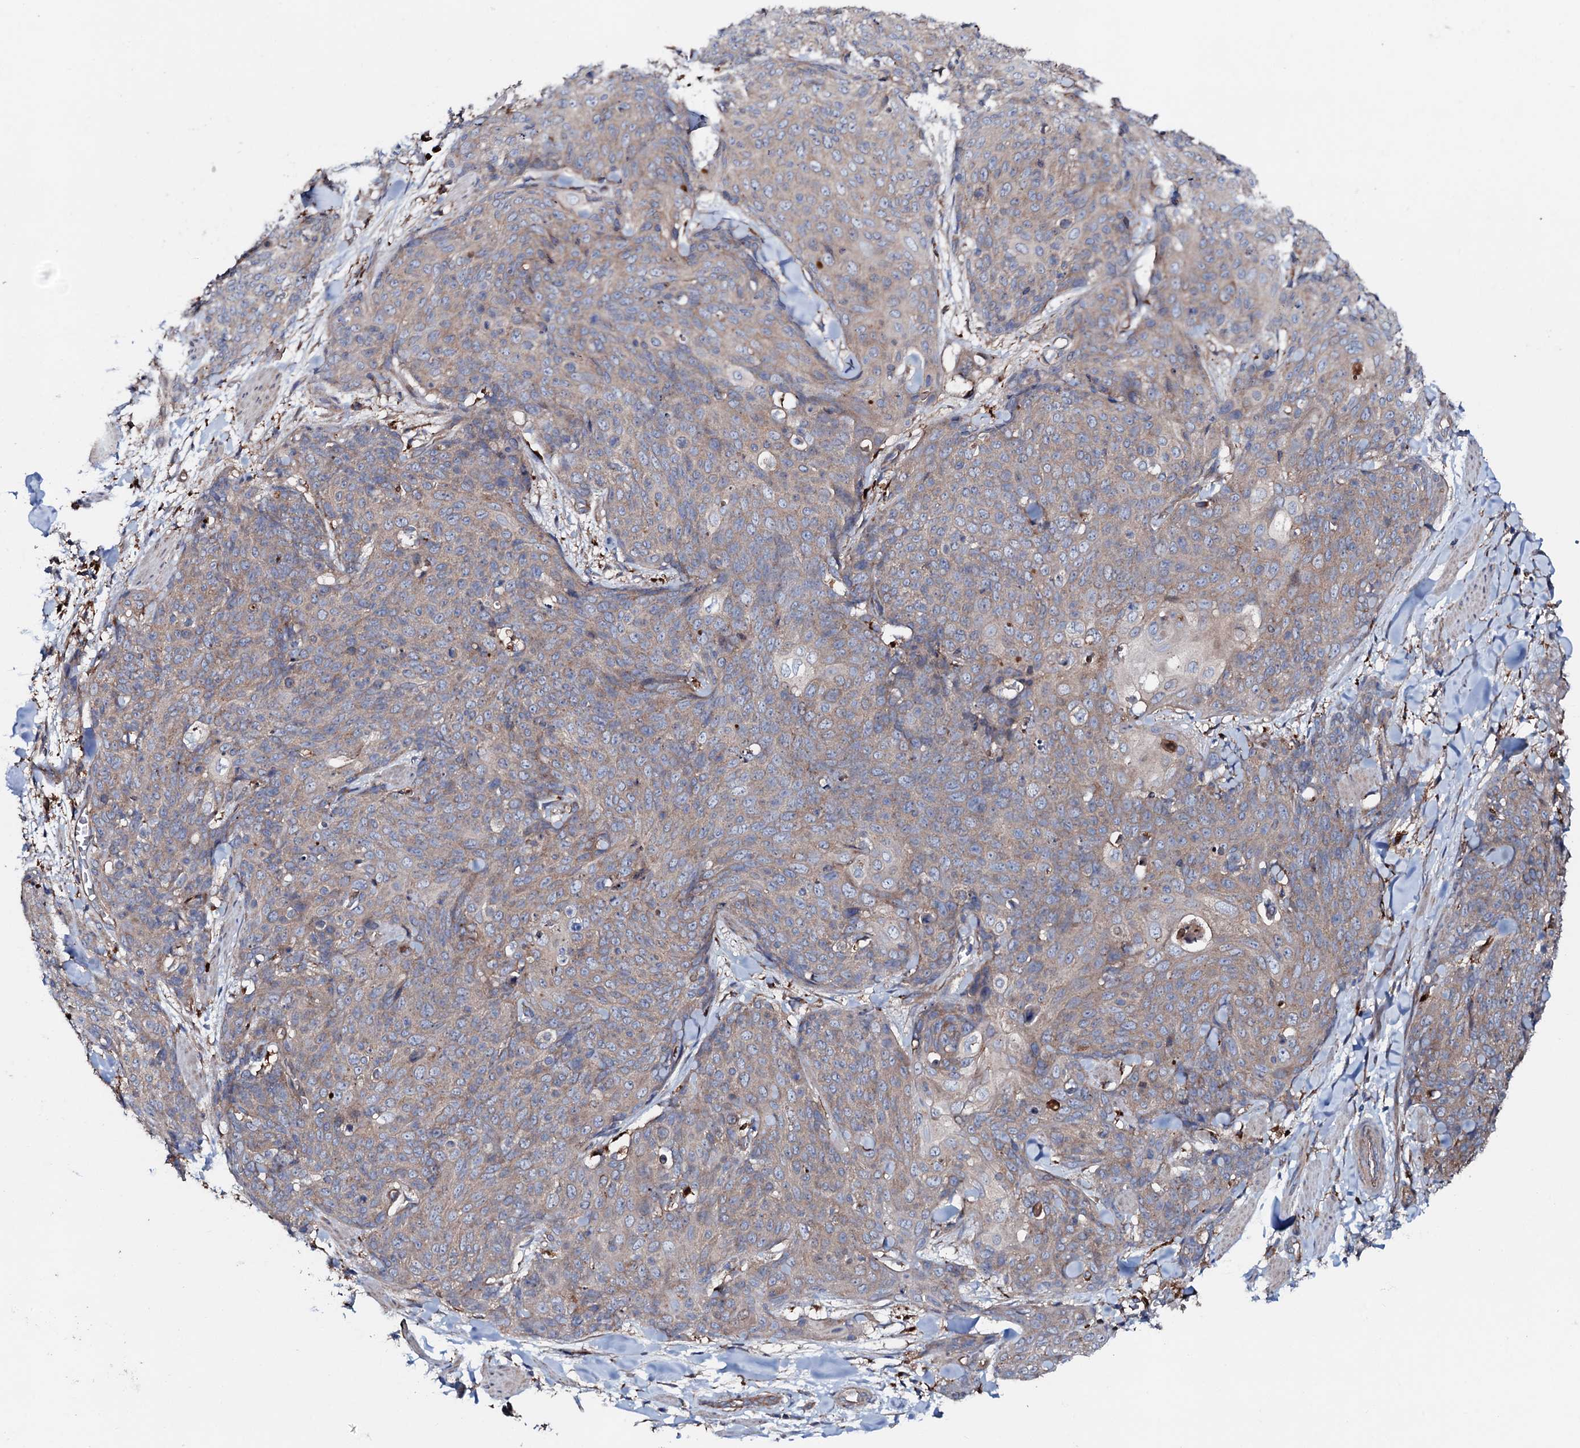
{"staining": {"intensity": "weak", "quantity": "25%-75%", "location": "cytoplasmic/membranous"}, "tissue": "skin cancer", "cell_type": "Tumor cells", "image_type": "cancer", "snomed": [{"axis": "morphology", "description": "Squamous cell carcinoma, NOS"}, {"axis": "topography", "description": "Skin"}, {"axis": "topography", "description": "Vulva"}], "caption": "Immunohistochemistry (IHC) (DAB) staining of human squamous cell carcinoma (skin) shows weak cytoplasmic/membranous protein positivity in about 25%-75% of tumor cells.", "gene": "P2RX4", "patient": {"sex": "female", "age": 85}}